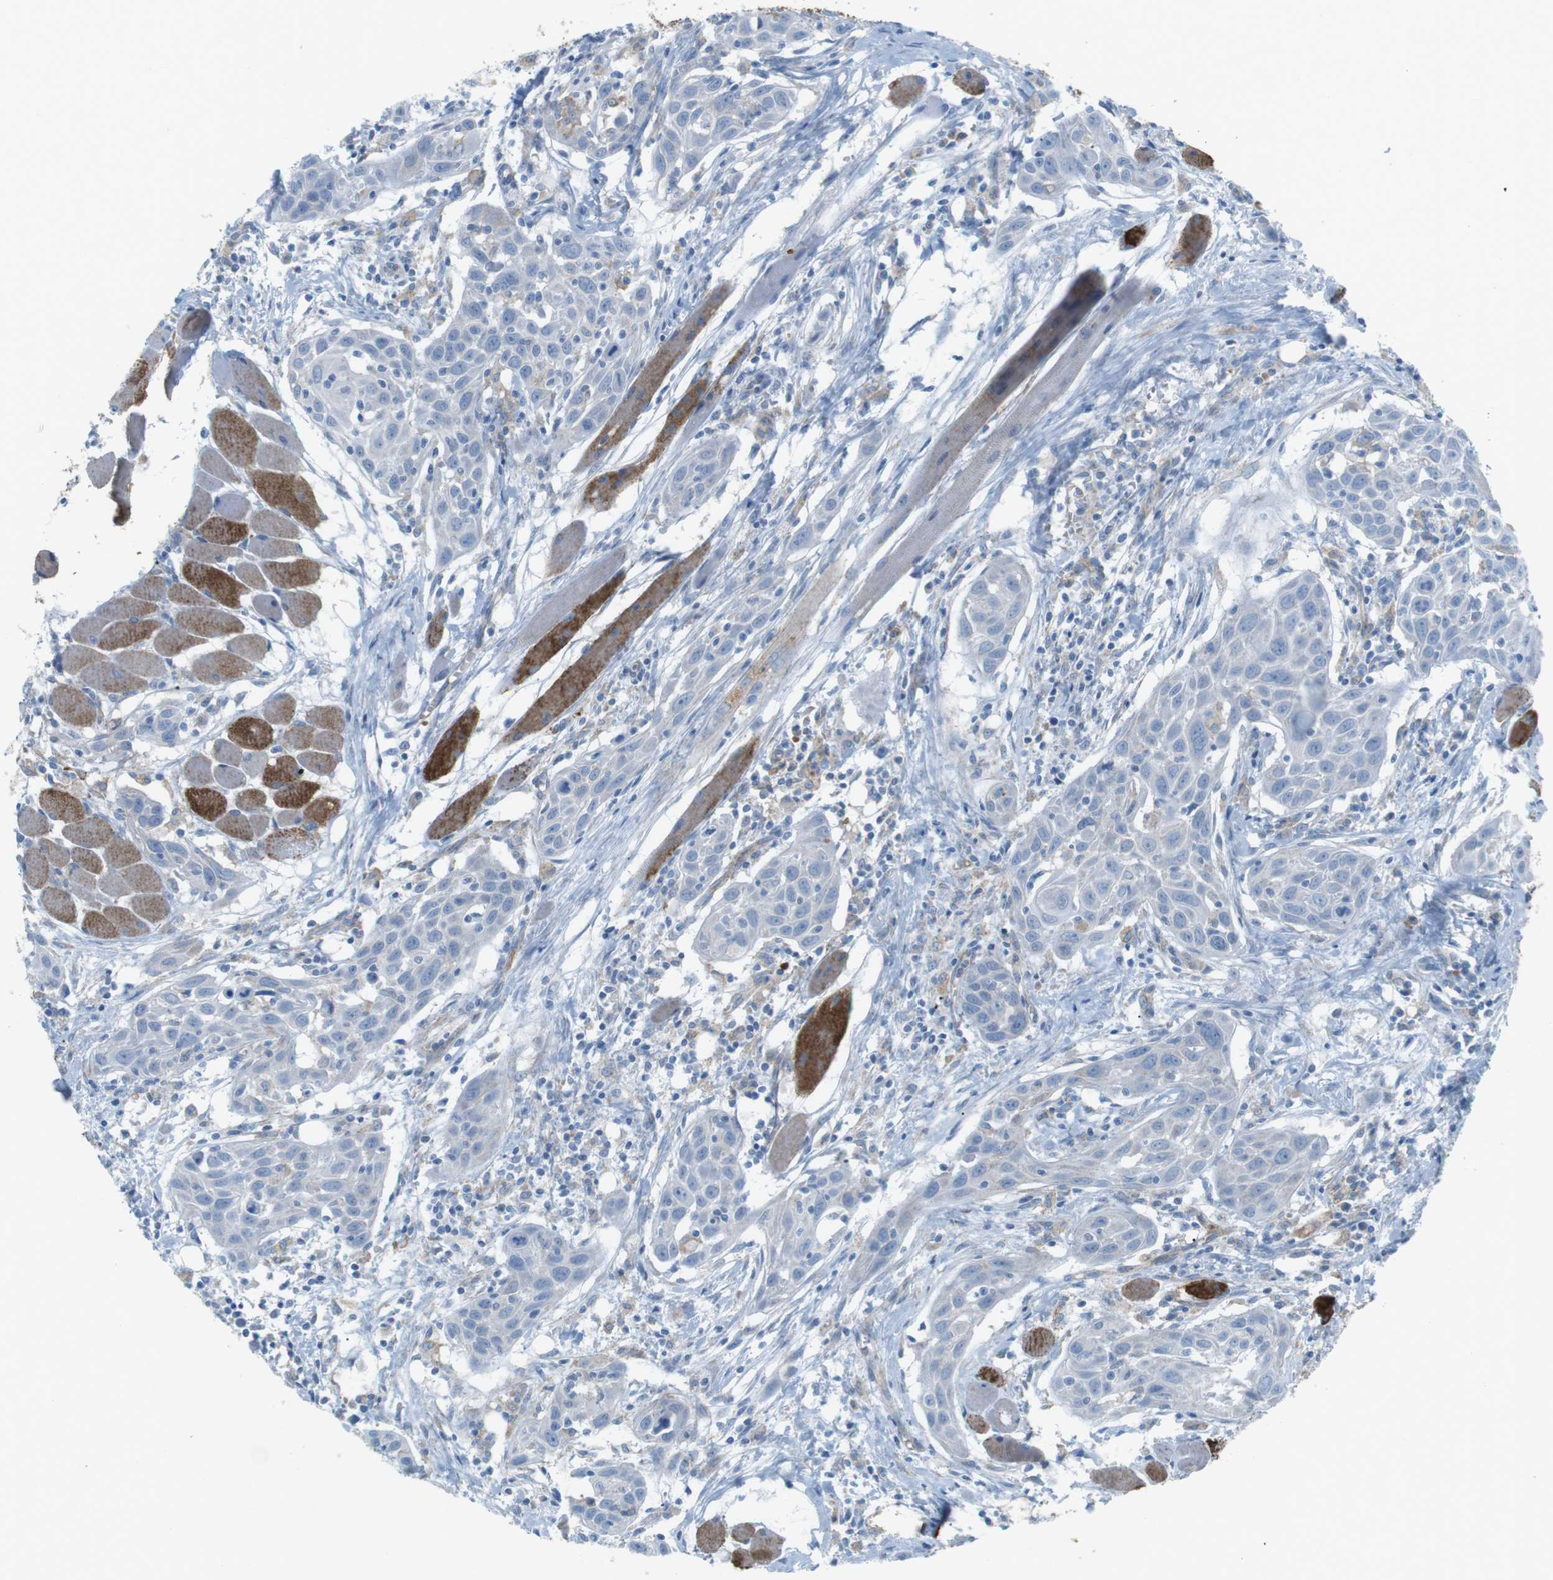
{"staining": {"intensity": "negative", "quantity": "none", "location": "none"}, "tissue": "head and neck cancer", "cell_type": "Tumor cells", "image_type": "cancer", "snomed": [{"axis": "morphology", "description": "Squamous cell carcinoma, NOS"}, {"axis": "topography", "description": "Oral tissue"}, {"axis": "topography", "description": "Head-Neck"}], "caption": "Immunohistochemistry histopathology image of head and neck squamous cell carcinoma stained for a protein (brown), which demonstrates no staining in tumor cells.", "gene": "VAMP1", "patient": {"sex": "female", "age": 50}}